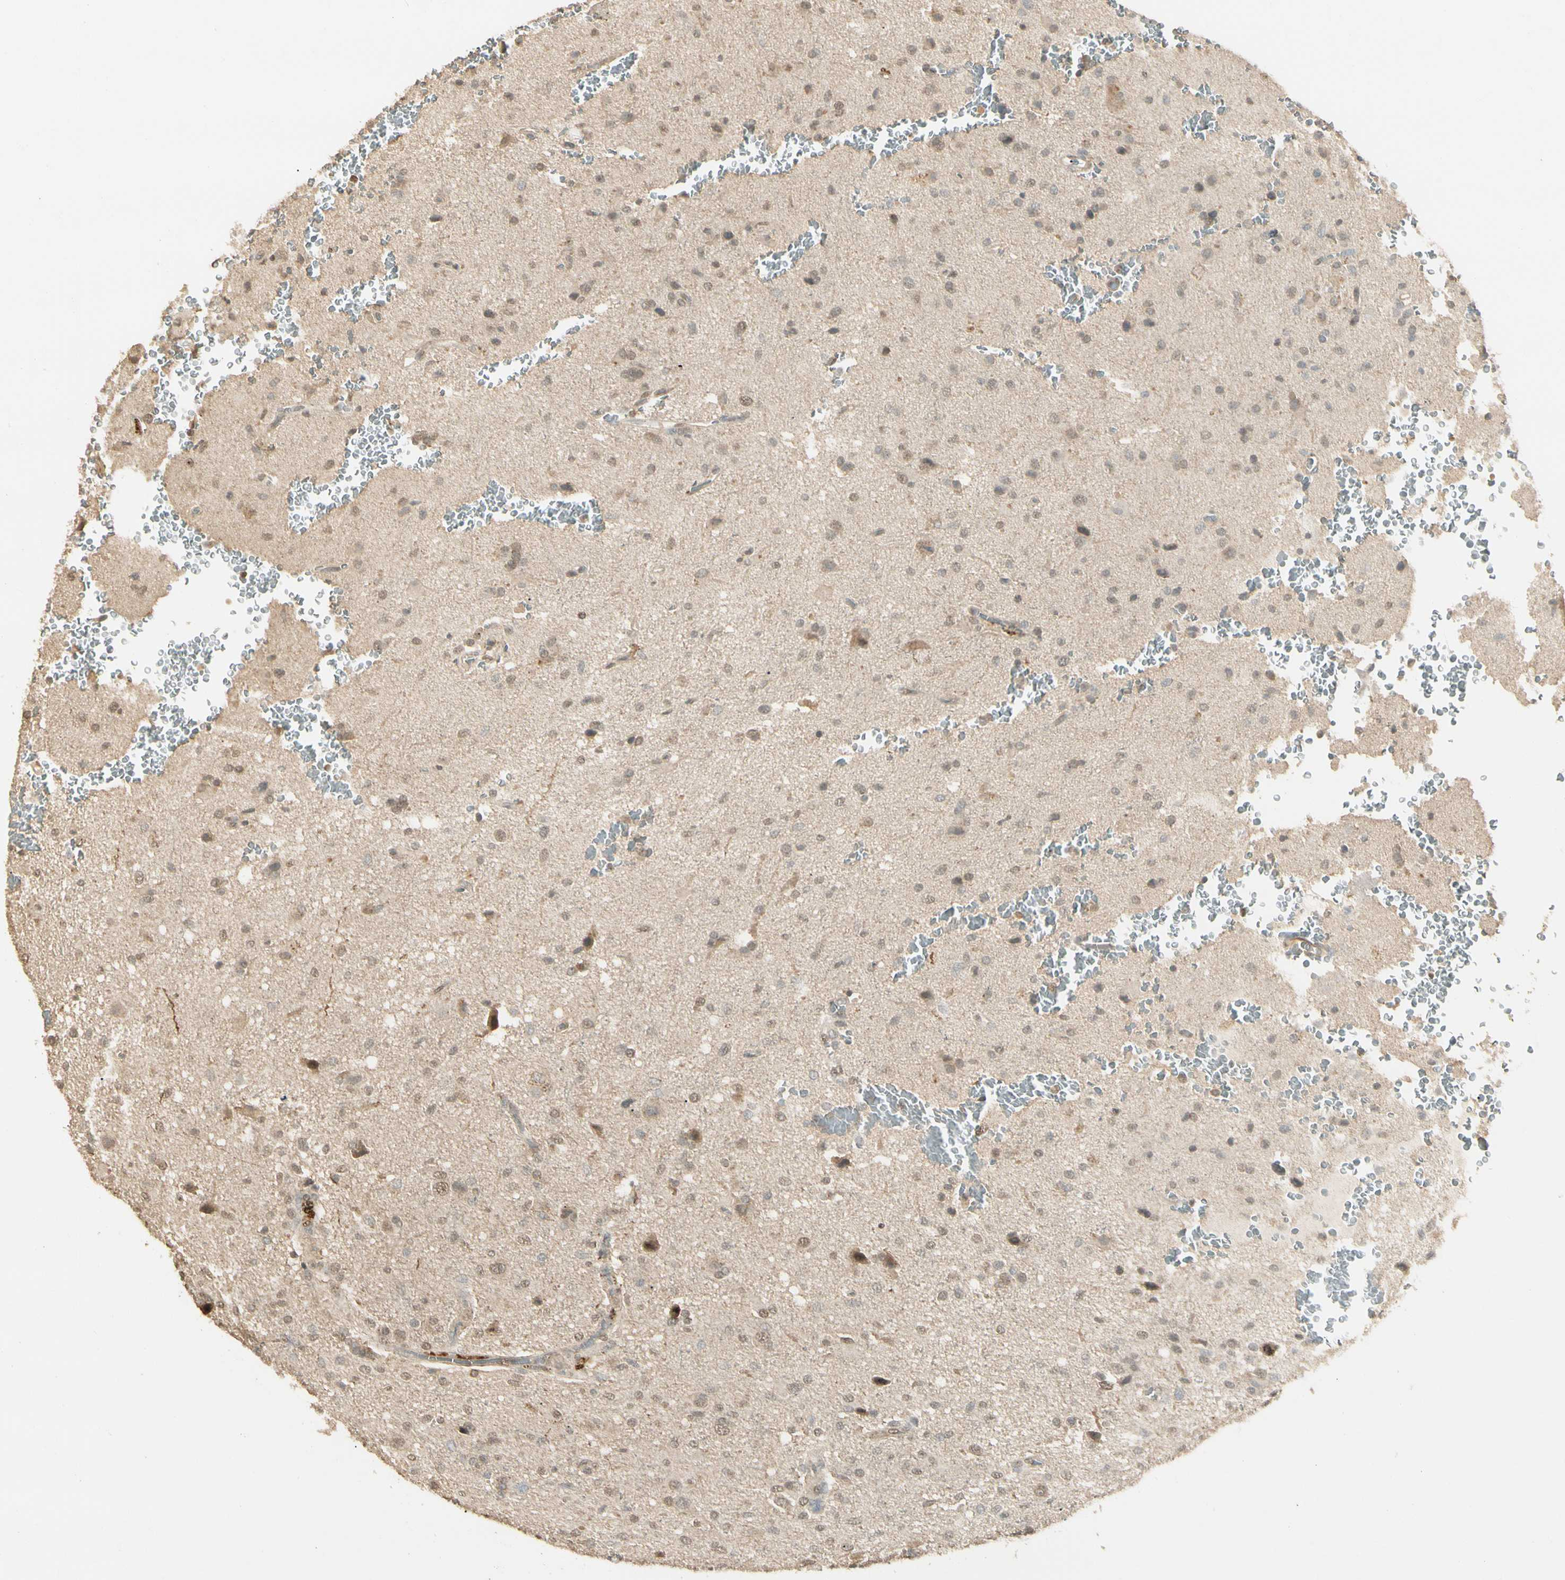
{"staining": {"intensity": "weak", "quantity": "25%-75%", "location": "nuclear"}, "tissue": "glioma", "cell_type": "Tumor cells", "image_type": "cancer", "snomed": [{"axis": "morphology", "description": "Glioma, malignant, High grade"}, {"axis": "topography", "description": "Brain"}], "caption": "About 25%-75% of tumor cells in human glioma display weak nuclear protein positivity as visualized by brown immunohistochemical staining.", "gene": "SGCA", "patient": {"sex": "male", "age": 71}}